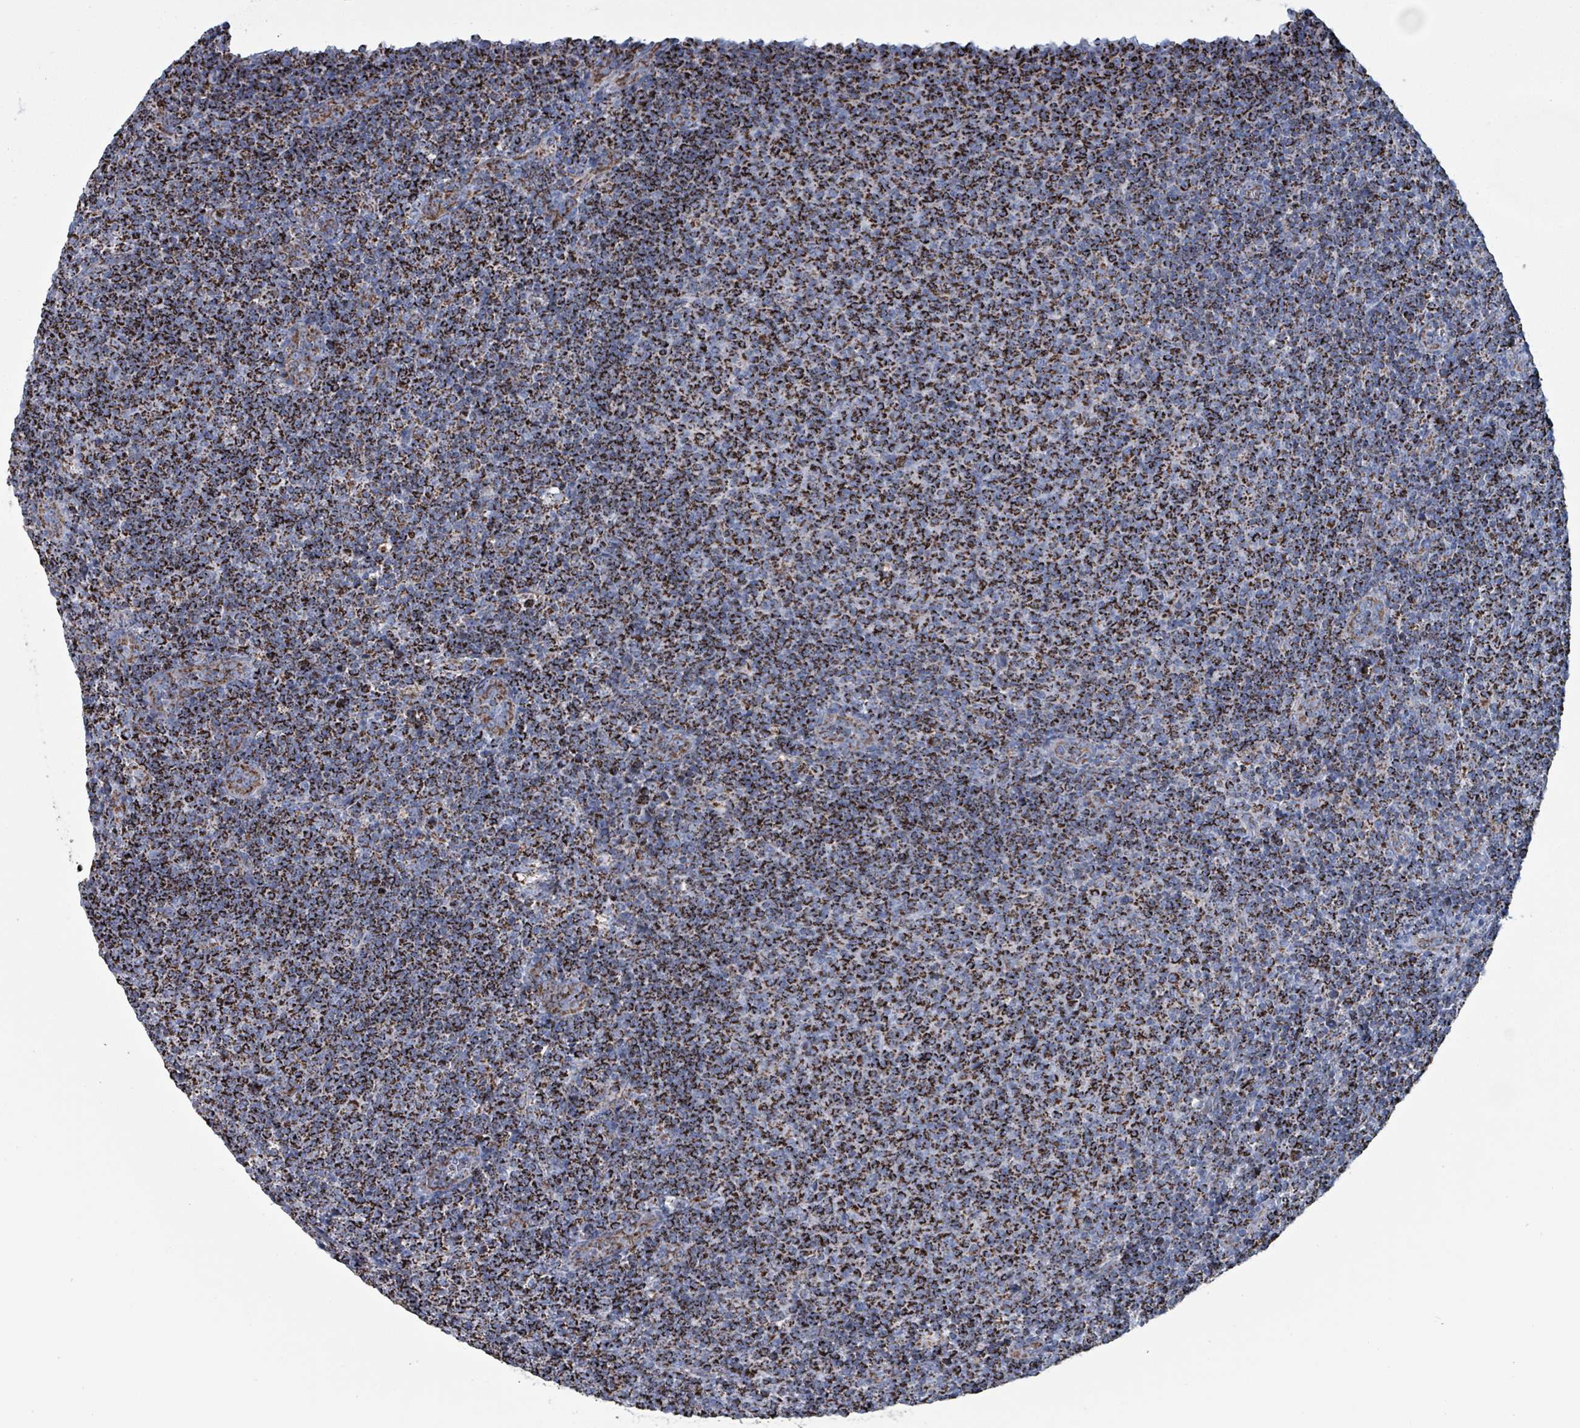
{"staining": {"intensity": "strong", "quantity": ">75%", "location": "cytoplasmic/membranous"}, "tissue": "lymphoma", "cell_type": "Tumor cells", "image_type": "cancer", "snomed": [{"axis": "morphology", "description": "Malignant lymphoma, non-Hodgkin's type, Low grade"}, {"axis": "topography", "description": "Lymph node"}], "caption": "Human low-grade malignant lymphoma, non-Hodgkin's type stained for a protein (brown) shows strong cytoplasmic/membranous positive staining in approximately >75% of tumor cells.", "gene": "IDH3B", "patient": {"sex": "male", "age": 66}}